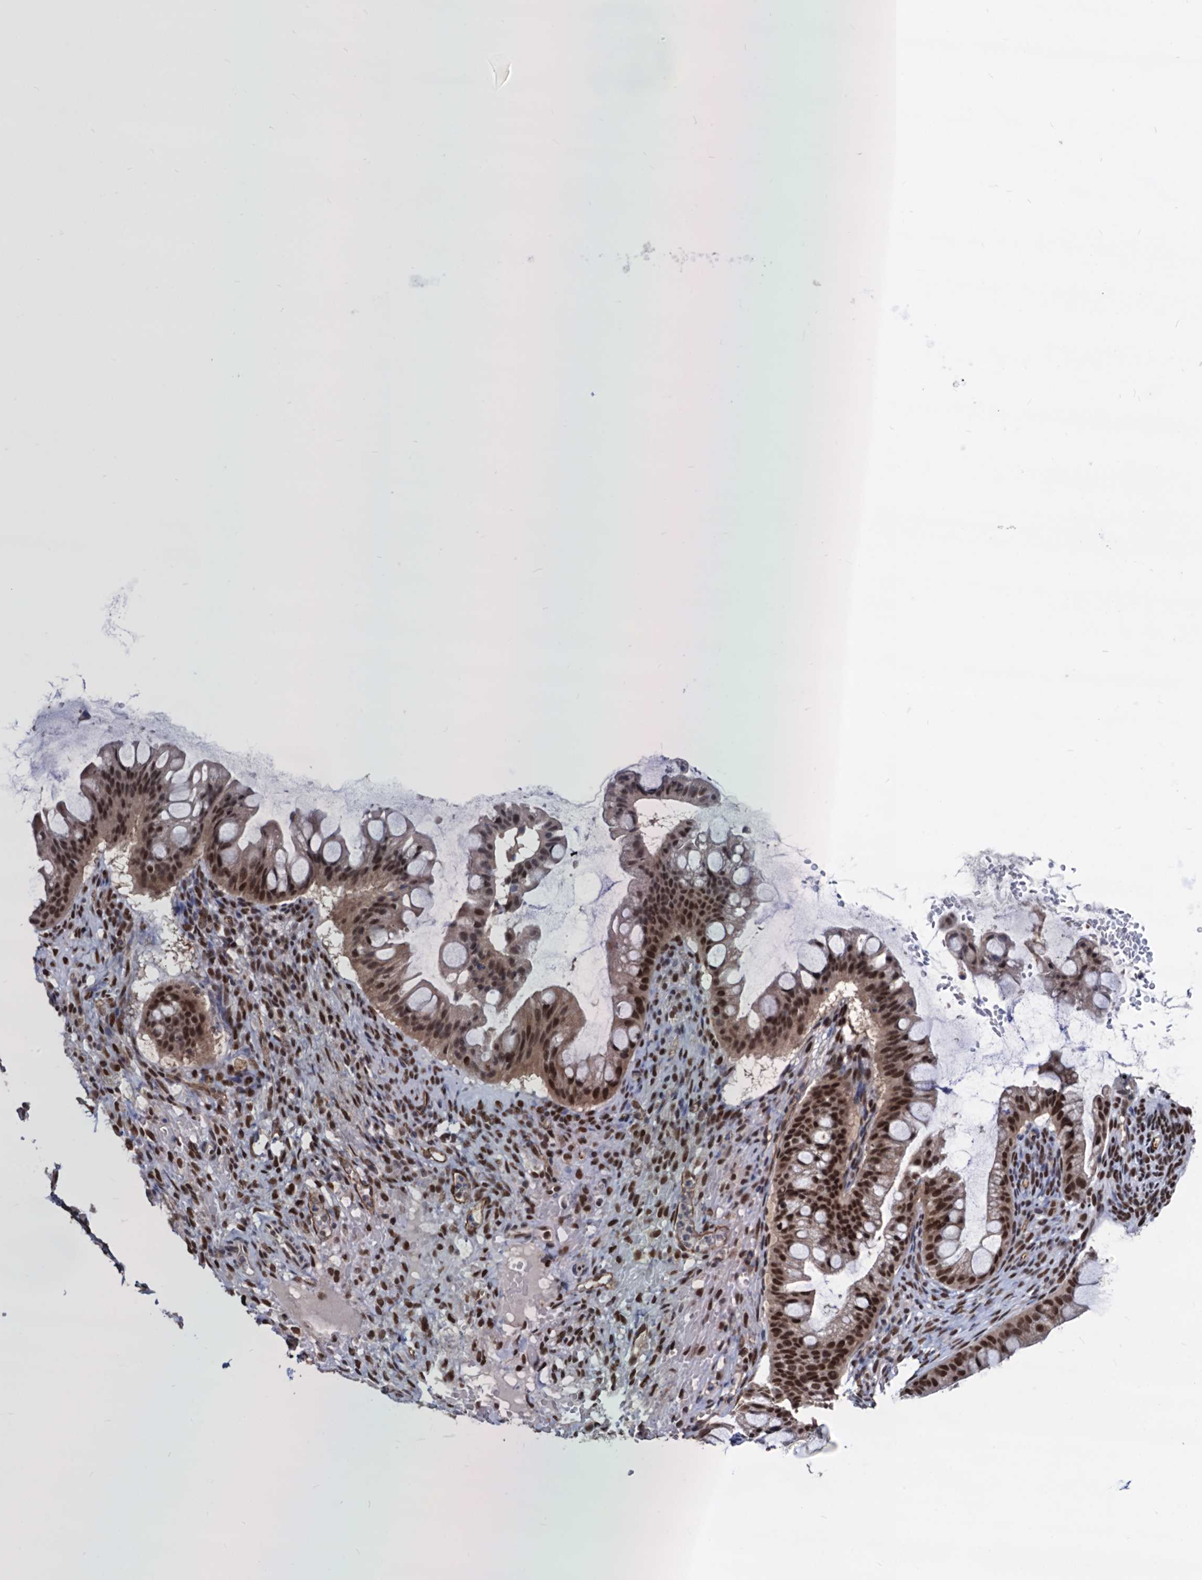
{"staining": {"intensity": "strong", "quantity": ">75%", "location": "nuclear"}, "tissue": "ovarian cancer", "cell_type": "Tumor cells", "image_type": "cancer", "snomed": [{"axis": "morphology", "description": "Cystadenocarcinoma, mucinous, NOS"}, {"axis": "topography", "description": "Ovary"}], "caption": "Strong nuclear protein positivity is present in approximately >75% of tumor cells in ovarian cancer (mucinous cystadenocarcinoma). (DAB = brown stain, brightfield microscopy at high magnification).", "gene": "GALNT11", "patient": {"sex": "female", "age": 73}}